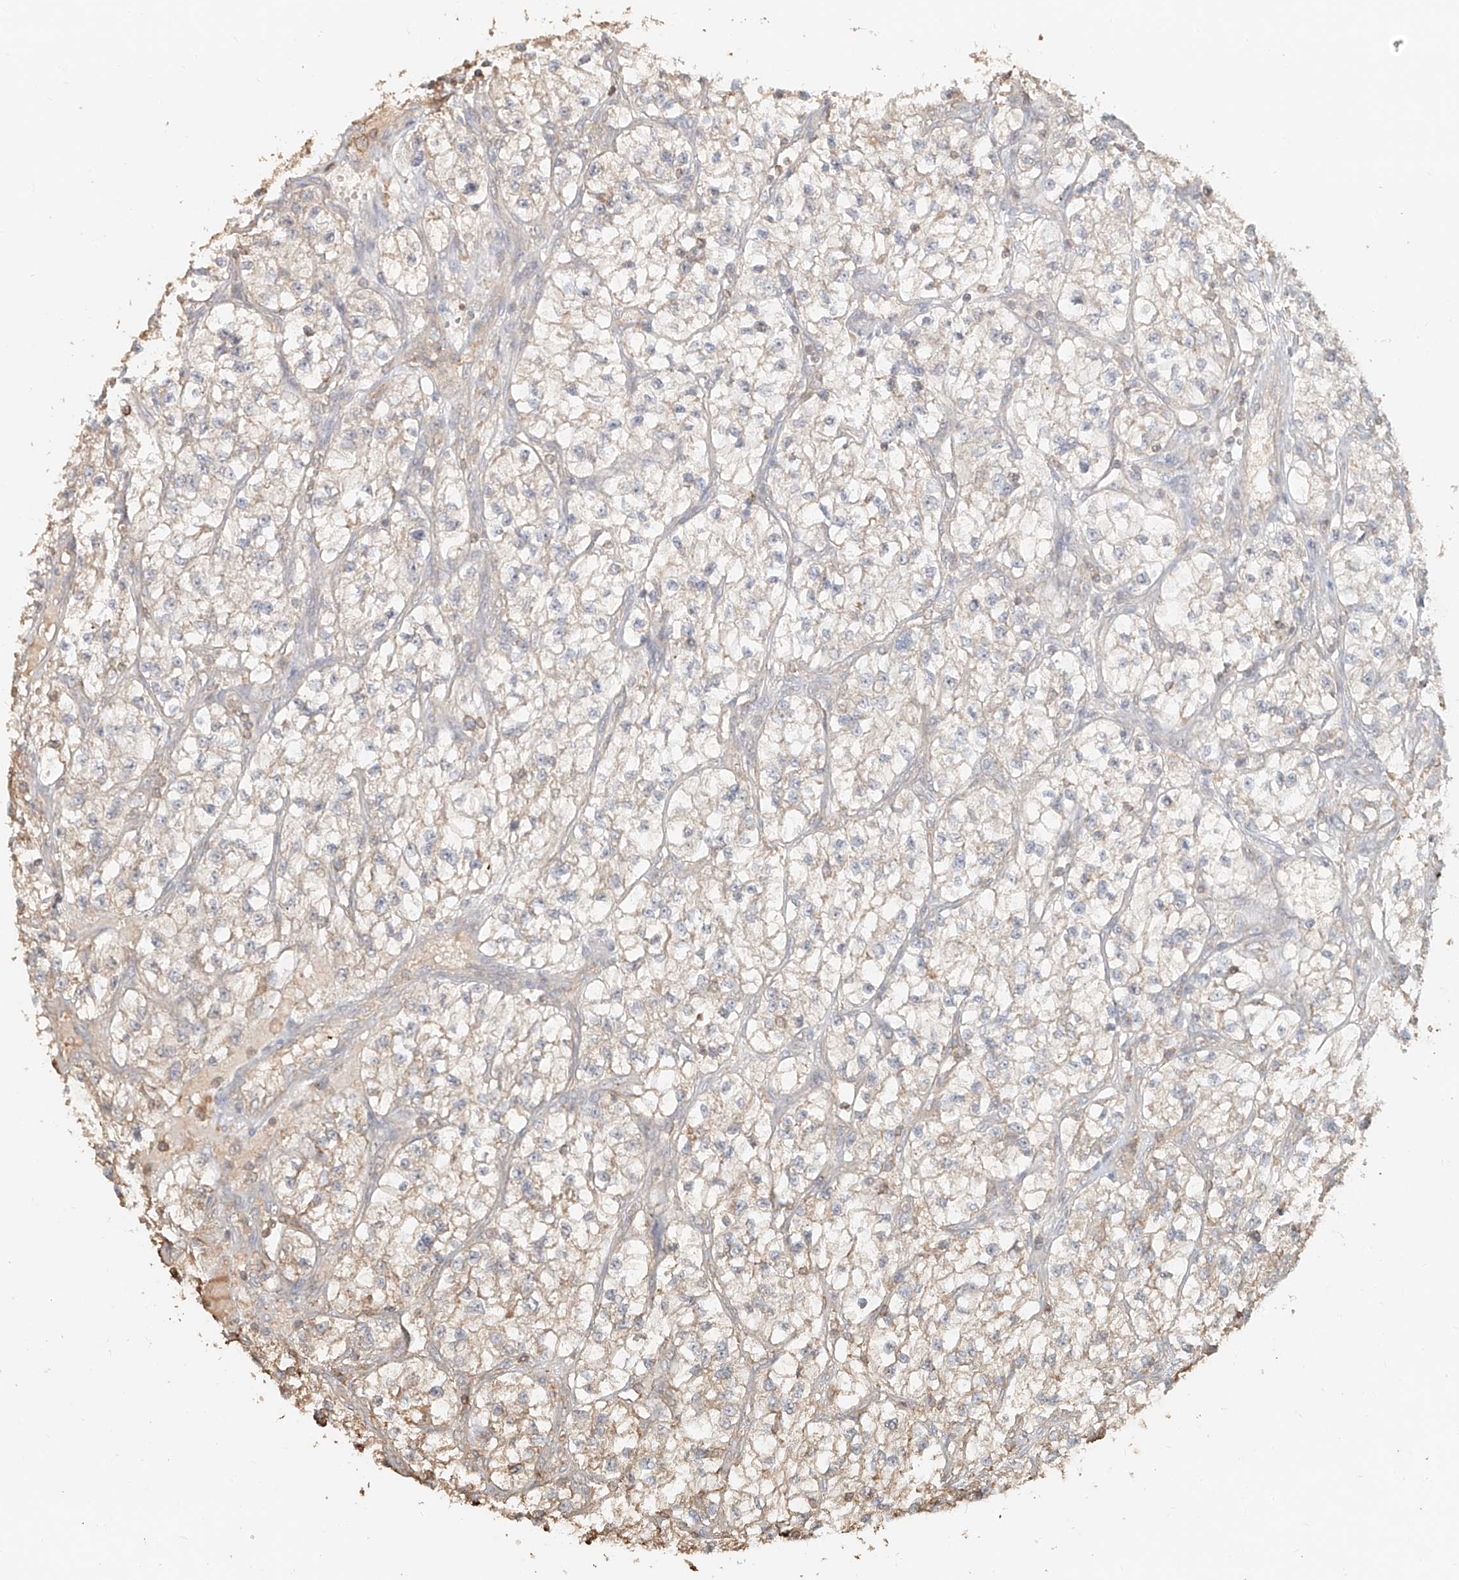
{"staining": {"intensity": "weak", "quantity": "<25%", "location": "cytoplasmic/membranous"}, "tissue": "renal cancer", "cell_type": "Tumor cells", "image_type": "cancer", "snomed": [{"axis": "morphology", "description": "Adenocarcinoma, NOS"}, {"axis": "topography", "description": "Kidney"}], "caption": "IHC of adenocarcinoma (renal) shows no expression in tumor cells.", "gene": "NPHS1", "patient": {"sex": "female", "age": 57}}